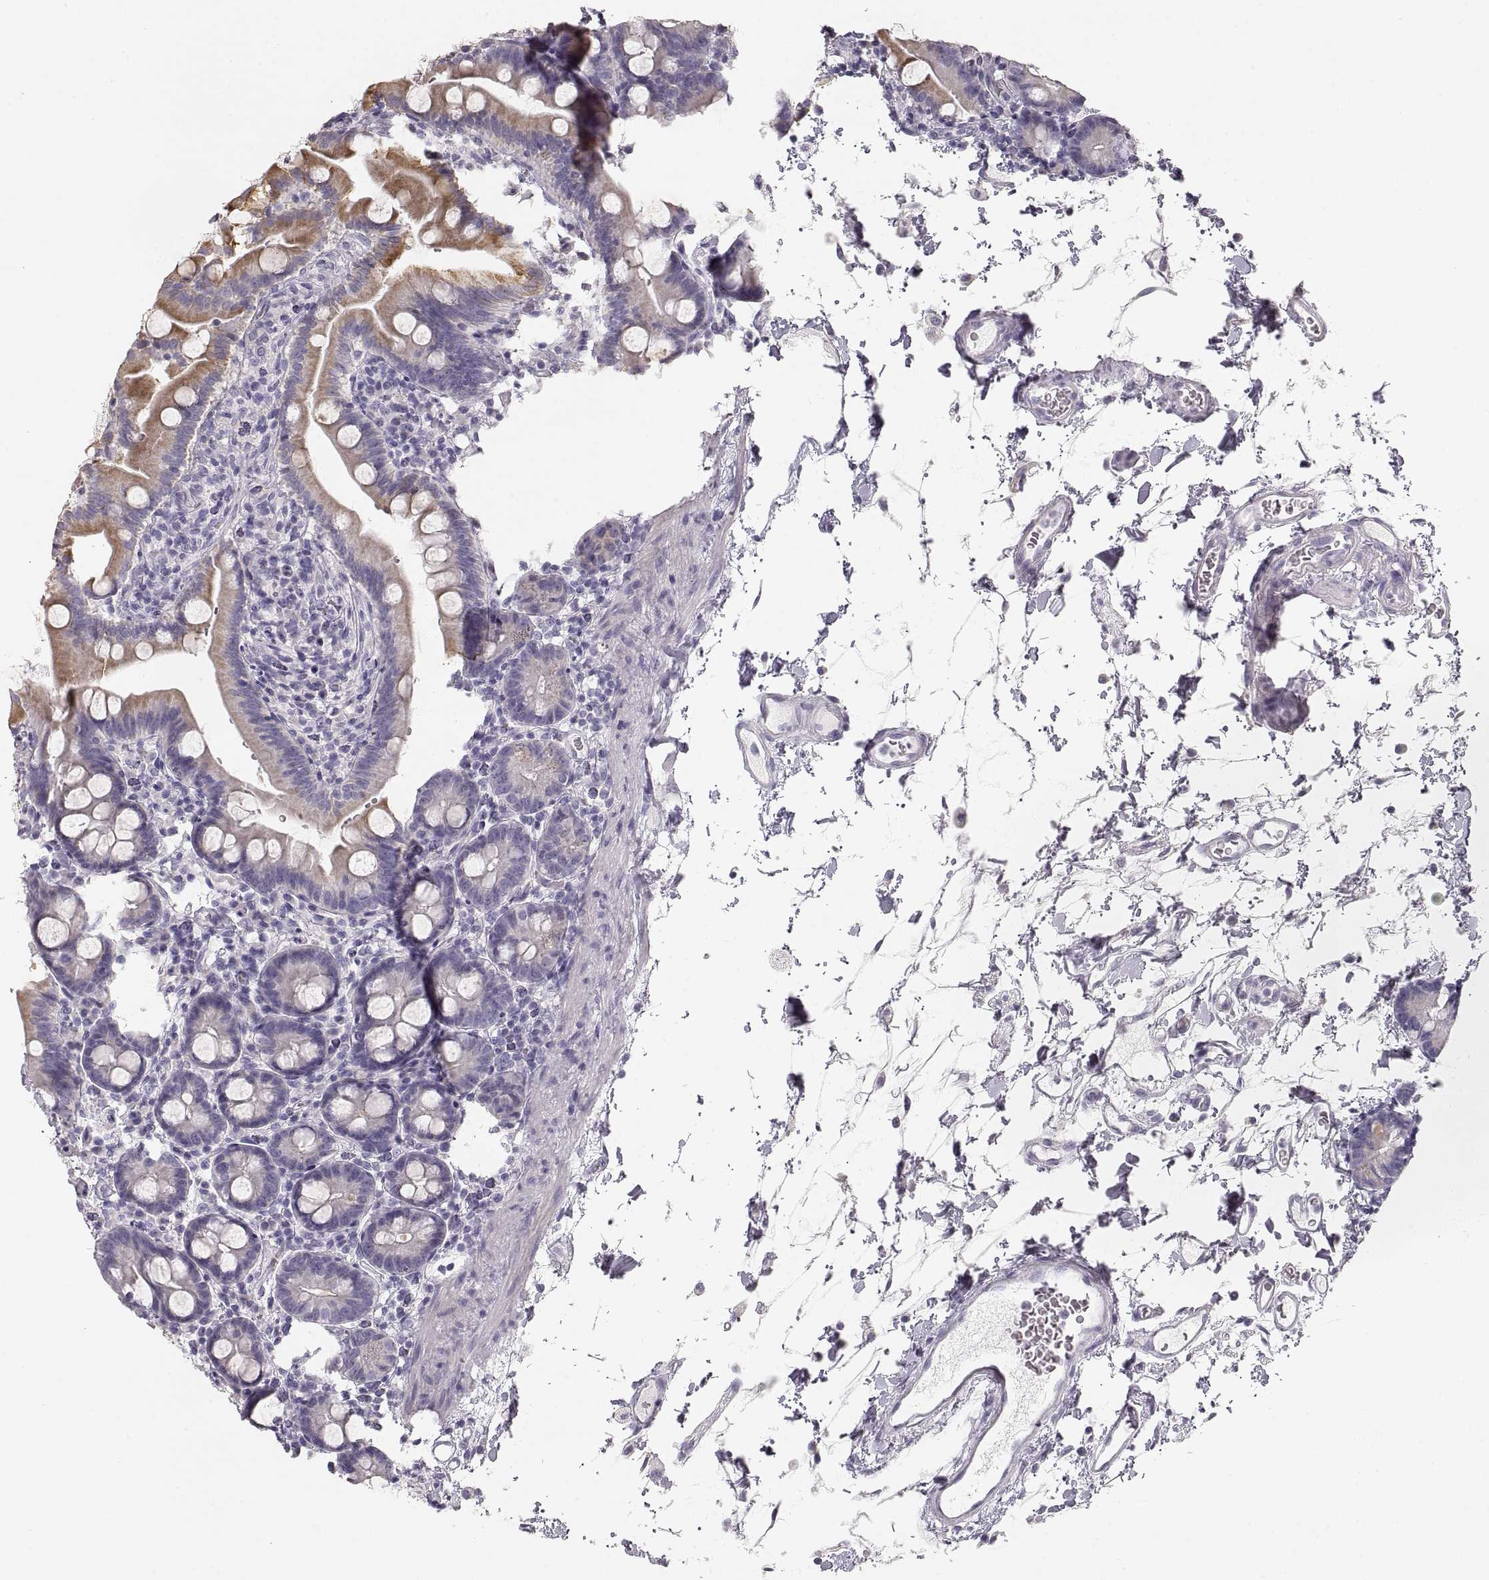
{"staining": {"intensity": "moderate", "quantity": "<25%", "location": "cytoplasmic/membranous"}, "tissue": "small intestine", "cell_type": "Glandular cells", "image_type": "normal", "snomed": [{"axis": "morphology", "description": "Normal tissue, NOS"}, {"axis": "topography", "description": "Small intestine"}], "caption": "Protein staining reveals moderate cytoplasmic/membranous staining in about <25% of glandular cells in benign small intestine. (IHC, brightfield microscopy, high magnification).", "gene": "ZP3", "patient": {"sex": "female", "age": 44}}